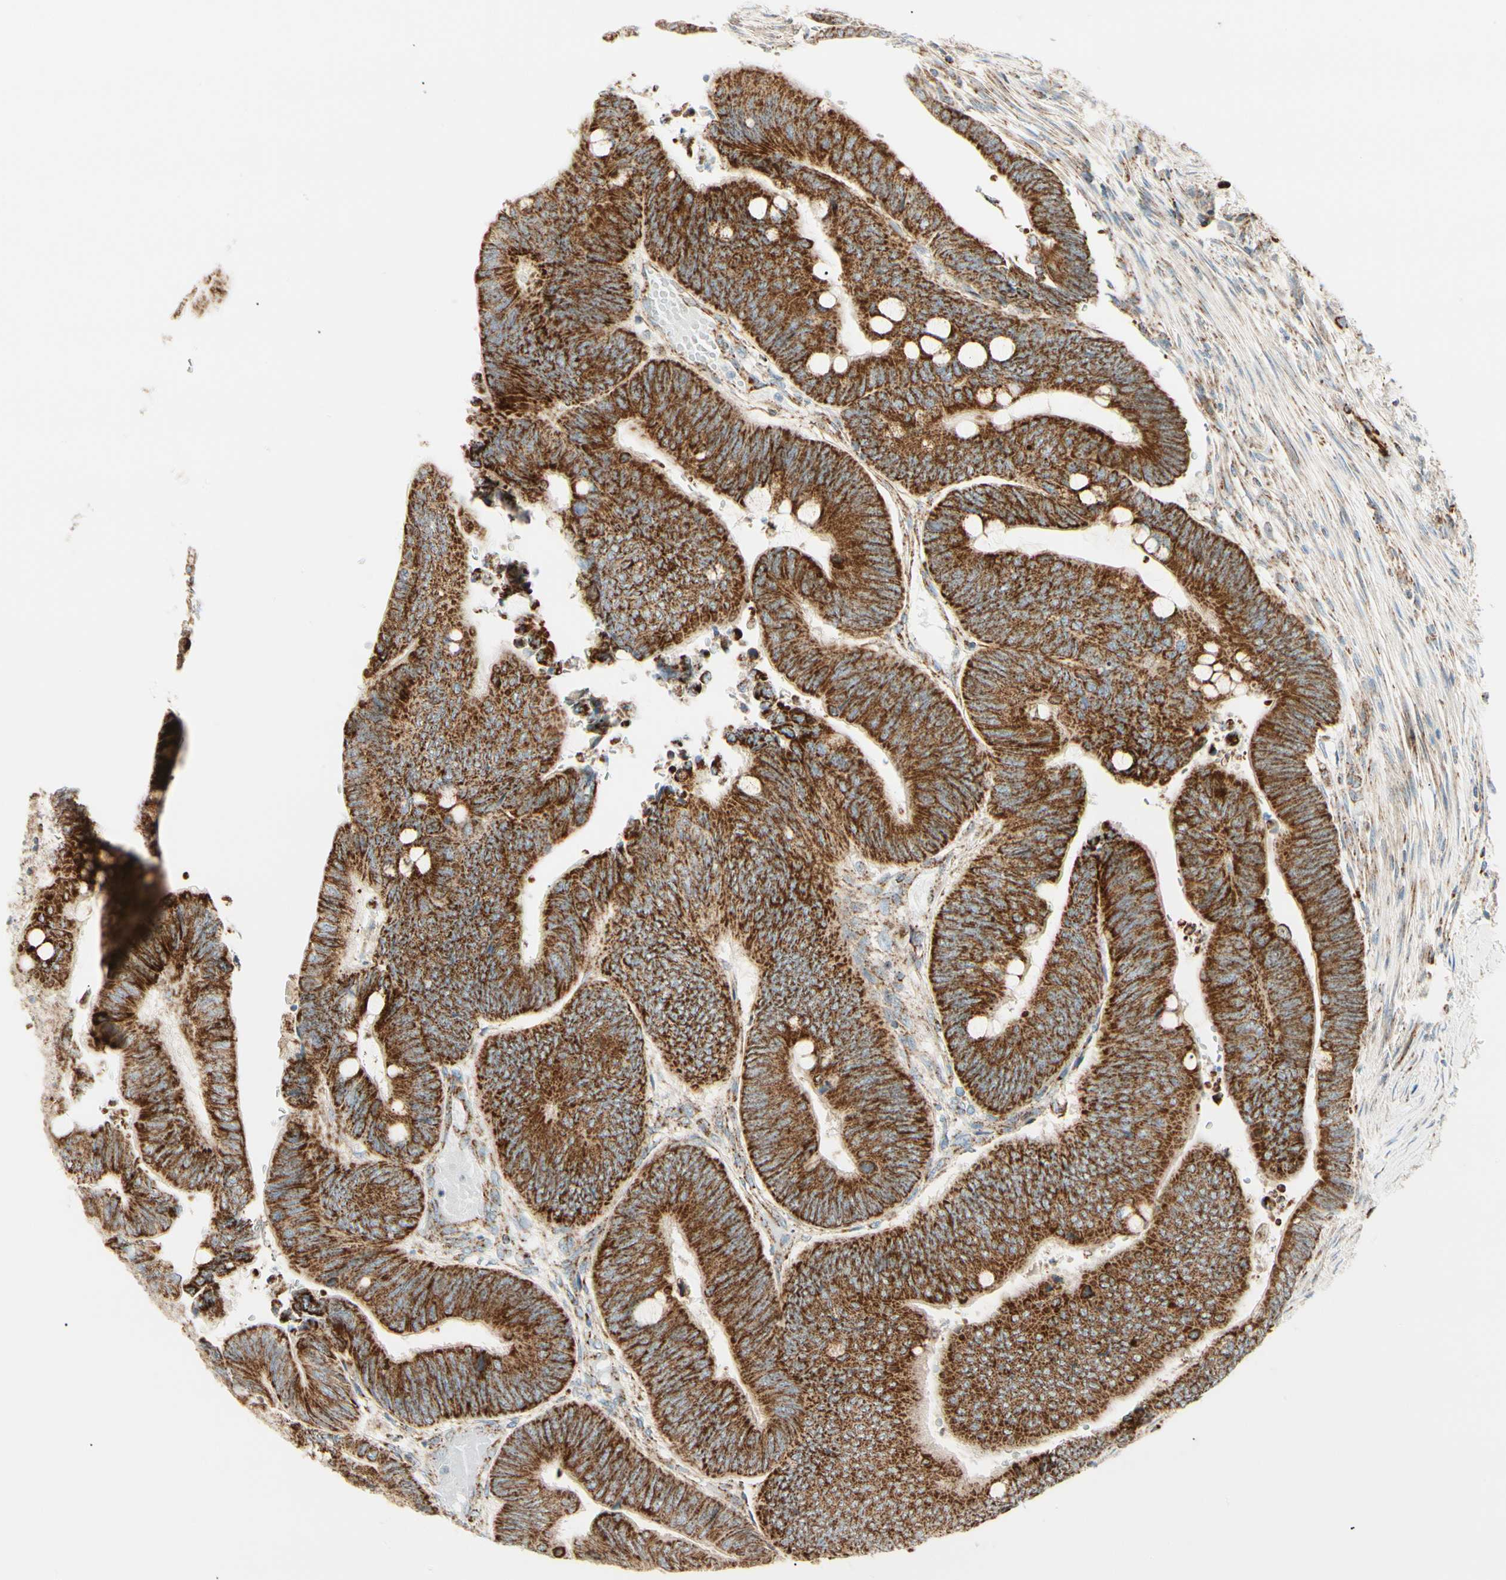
{"staining": {"intensity": "strong", "quantity": ">75%", "location": "cytoplasmic/membranous"}, "tissue": "colorectal cancer", "cell_type": "Tumor cells", "image_type": "cancer", "snomed": [{"axis": "morphology", "description": "Normal tissue, NOS"}, {"axis": "morphology", "description": "Adenocarcinoma, NOS"}, {"axis": "topography", "description": "Rectum"}, {"axis": "topography", "description": "Peripheral nerve tissue"}], "caption": "An image showing strong cytoplasmic/membranous positivity in about >75% of tumor cells in colorectal cancer (adenocarcinoma), as visualized by brown immunohistochemical staining.", "gene": "TBC1D10A", "patient": {"sex": "male", "age": 92}}